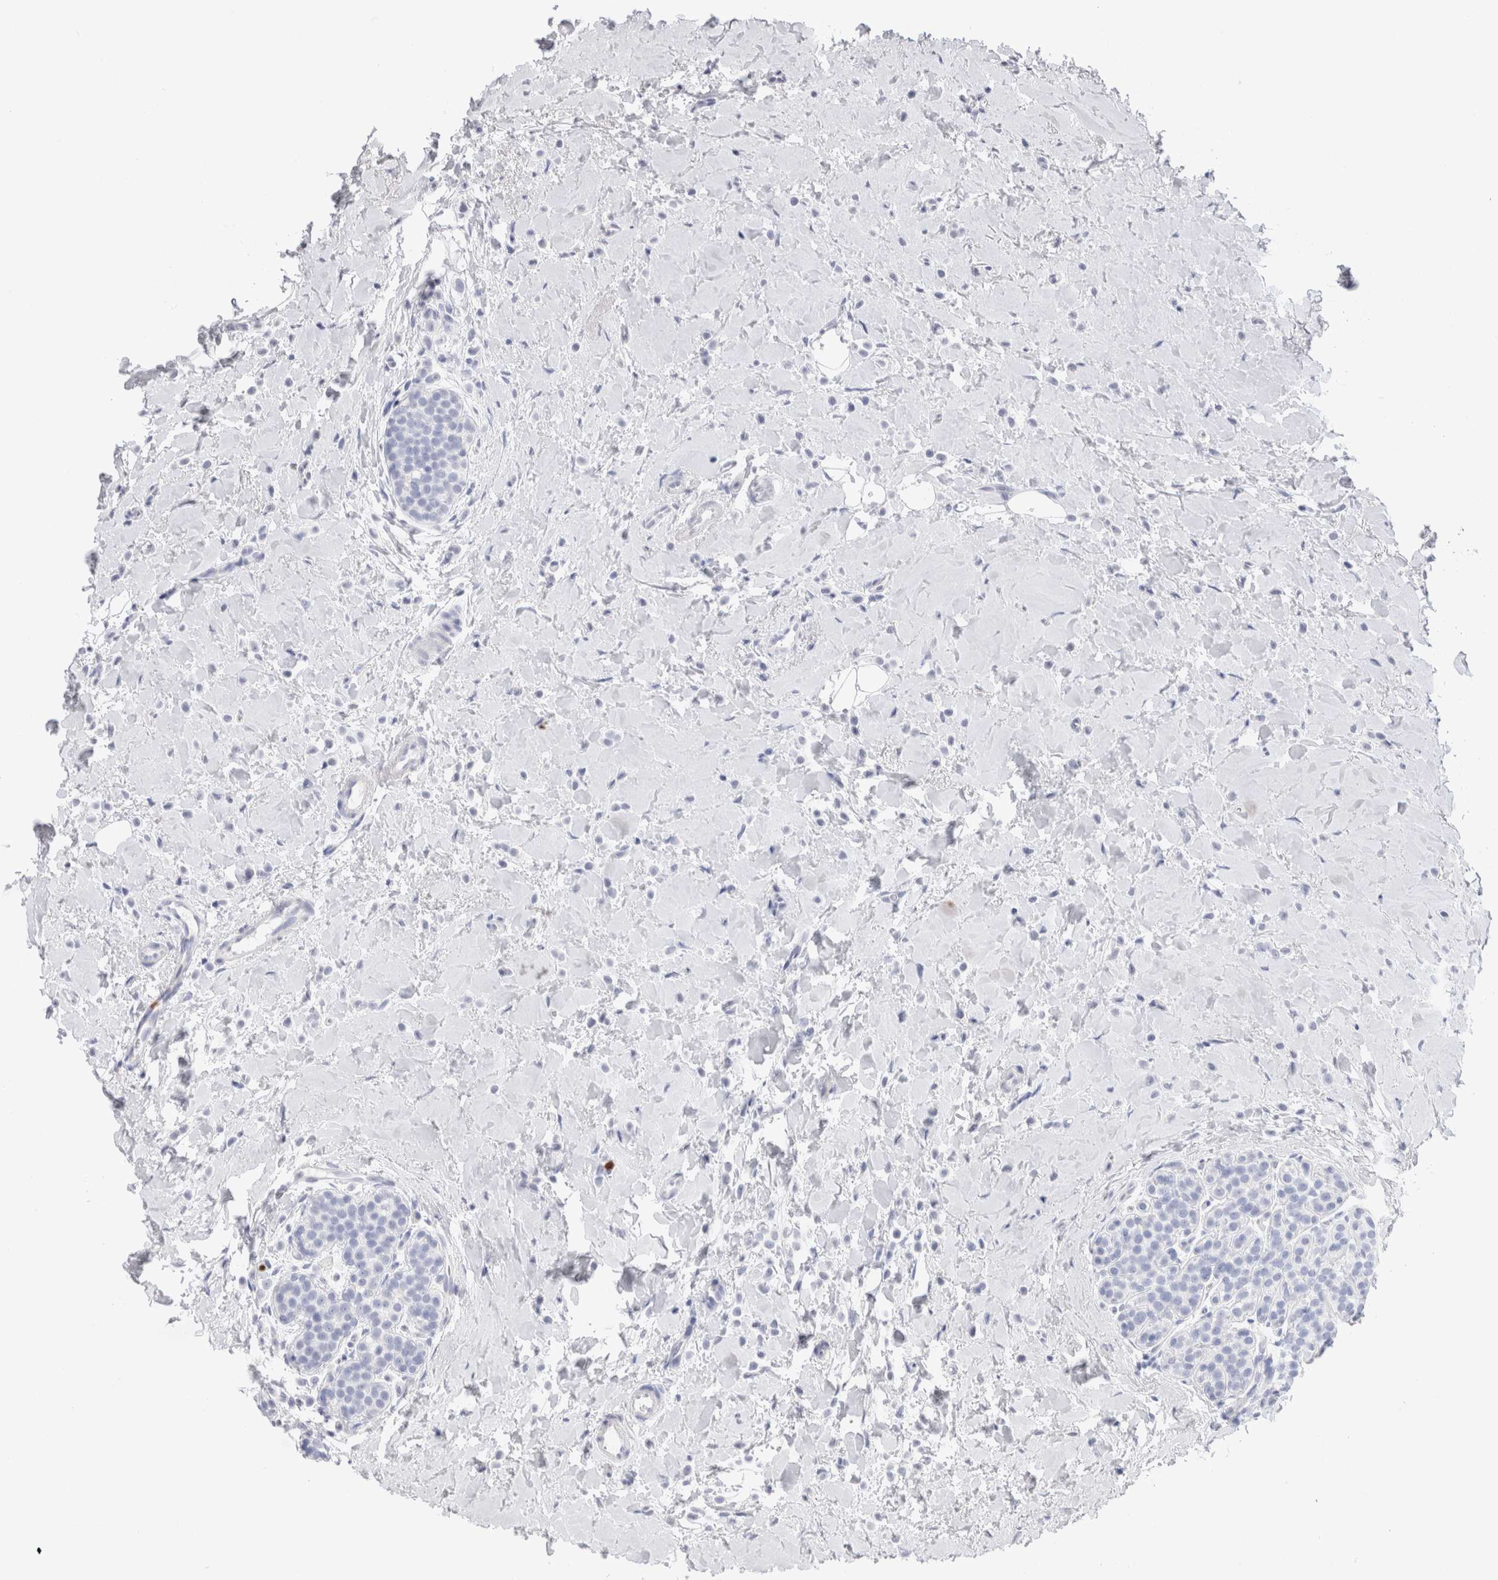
{"staining": {"intensity": "negative", "quantity": "none", "location": "none"}, "tissue": "breast cancer", "cell_type": "Tumor cells", "image_type": "cancer", "snomed": [{"axis": "morphology", "description": "Normal tissue, NOS"}, {"axis": "morphology", "description": "Lobular carcinoma"}, {"axis": "topography", "description": "Breast"}], "caption": "Breast cancer (lobular carcinoma) stained for a protein using IHC displays no expression tumor cells.", "gene": "SLC10A5", "patient": {"sex": "female", "age": 50}}